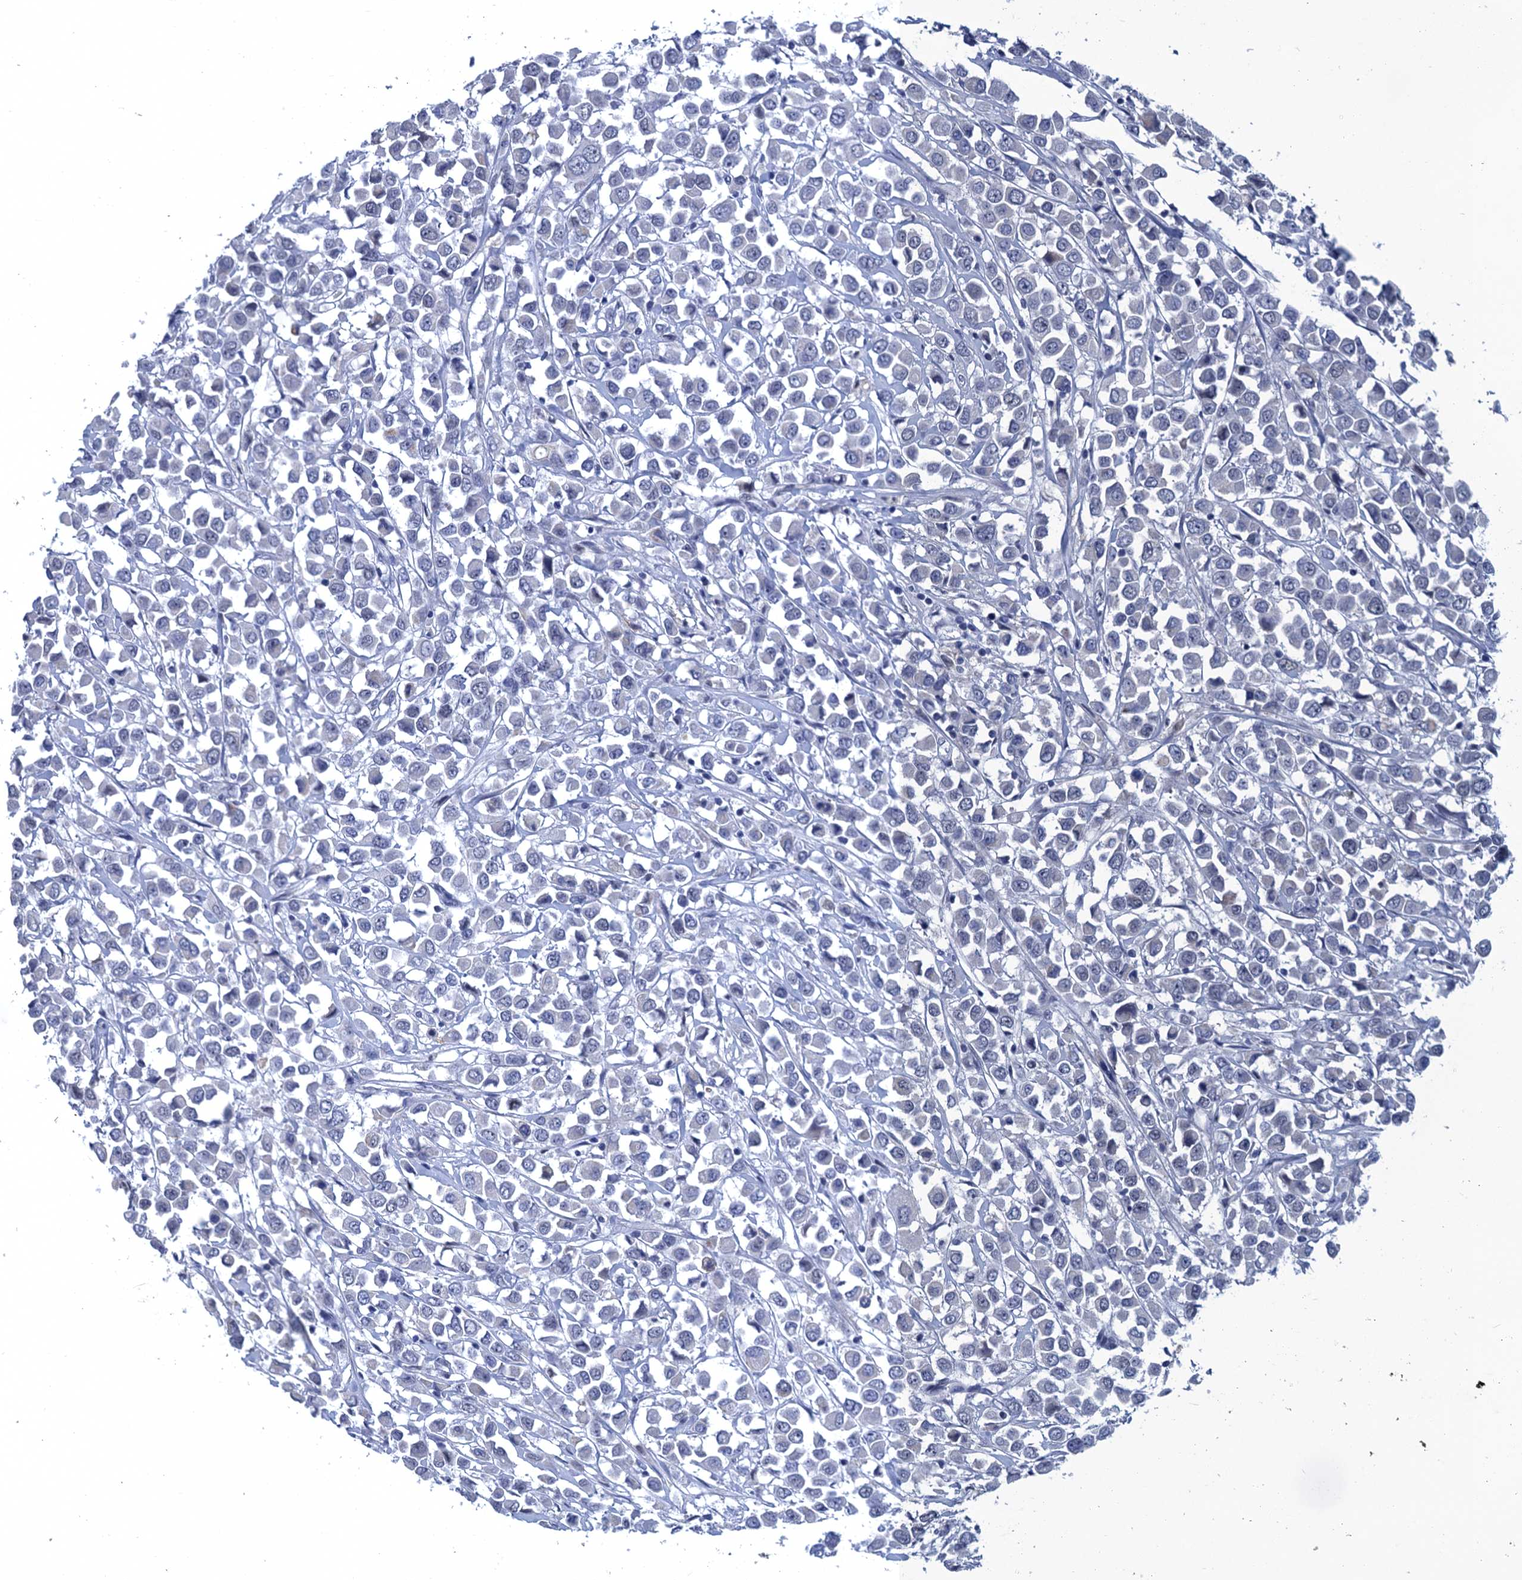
{"staining": {"intensity": "negative", "quantity": "none", "location": "none"}, "tissue": "breast cancer", "cell_type": "Tumor cells", "image_type": "cancer", "snomed": [{"axis": "morphology", "description": "Duct carcinoma"}, {"axis": "topography", "description": "Breast"}], "caption": "Immunohistochemistry (IHC) photomicrograph of neoplastic tissue: breast cancer stained with DAB (3,3'-diaminobenzidine) reveals no significant protein staining in tumor cells.", "gene": "GINS3", "patient": {"sex": "female", "age": 61}}